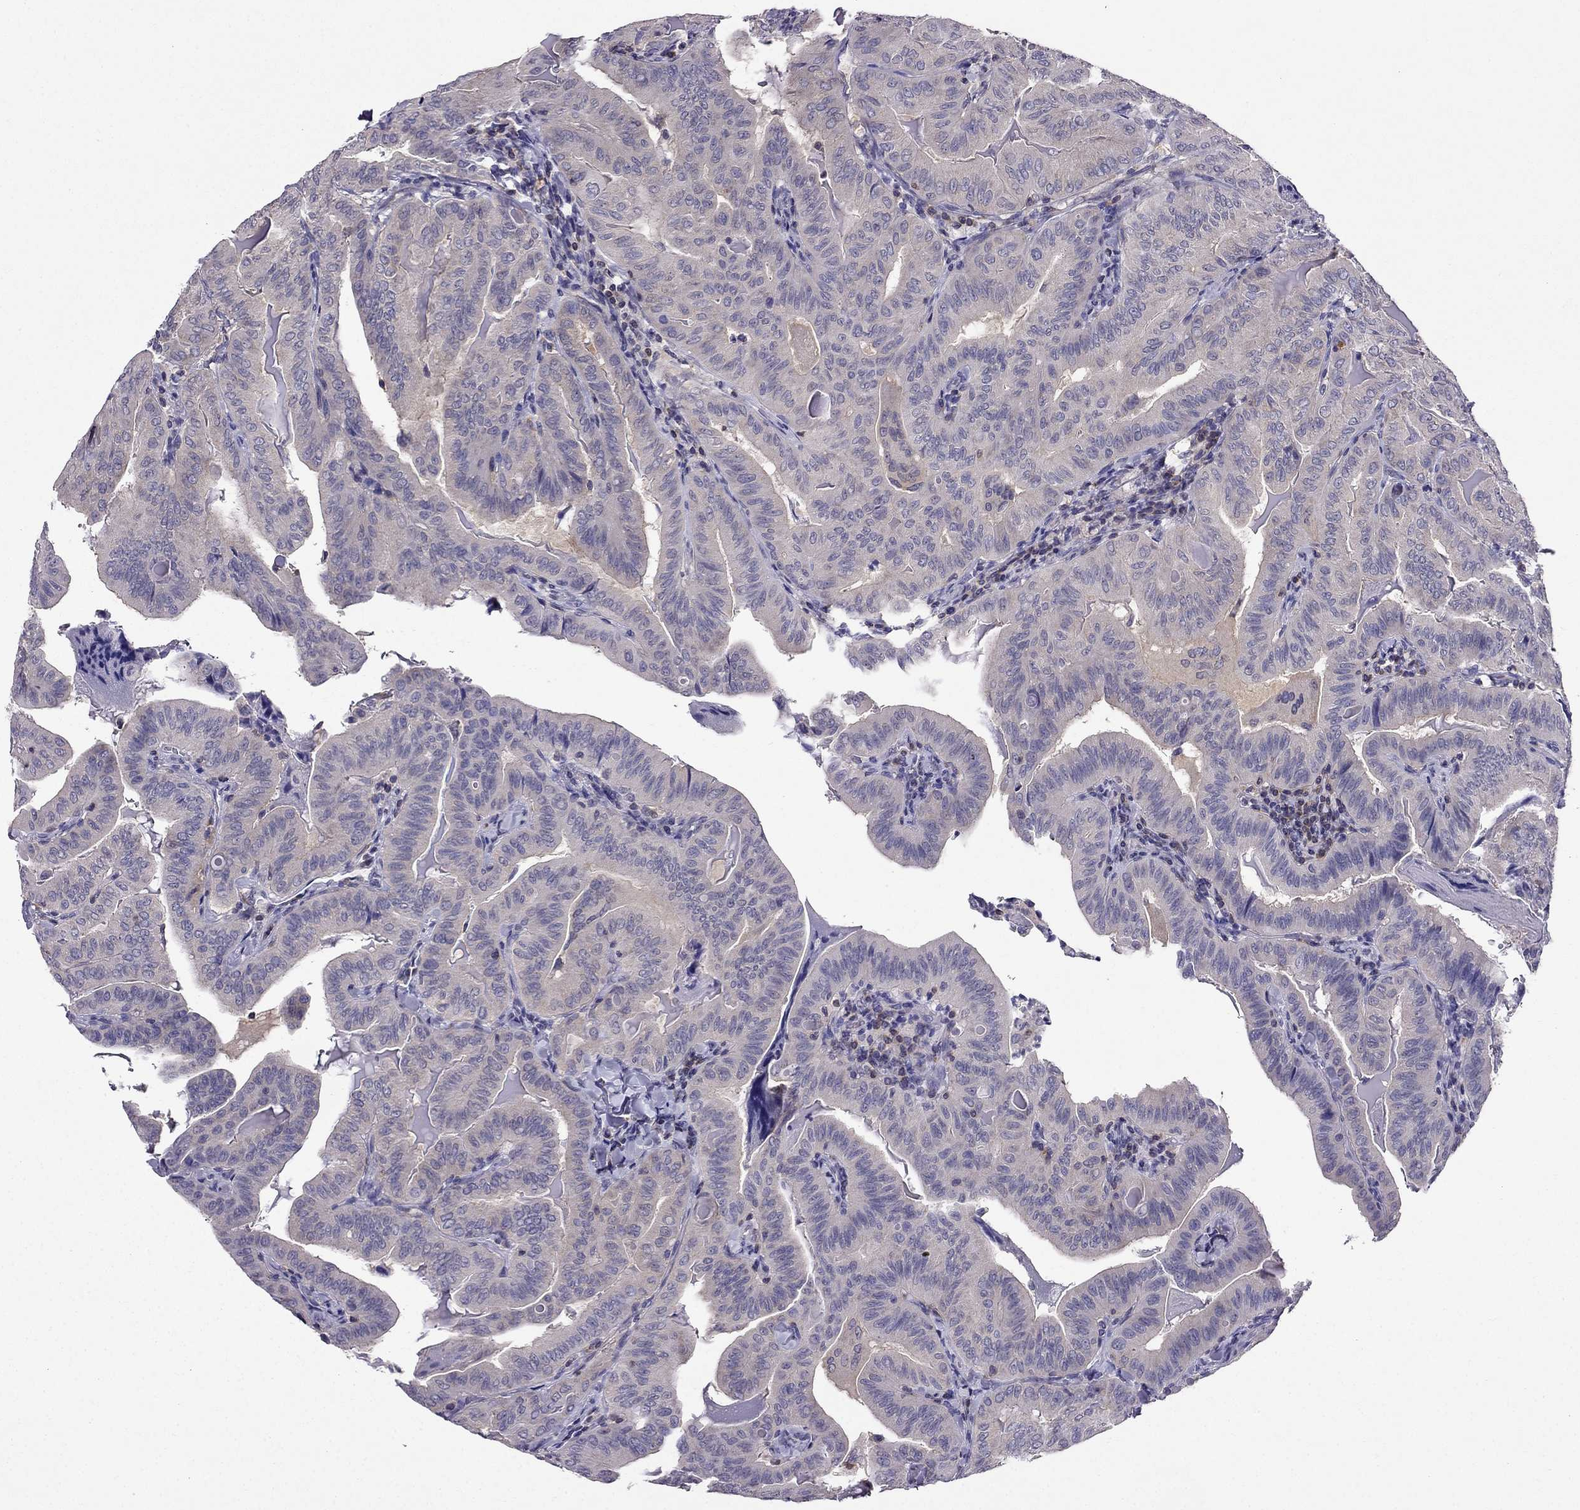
{"staining": {"intensity": "negative", "quantity": "none", "location": "none"}, "tissue": "thyroid cancer", "cell_type": "Tumor cells", "image_type": "cancer", "snomed": [{"axis": "morphology", "description": "Papillary adenocarcinoma, NOS"}, {"axis": "topography", "description": "Thyroid gland"}], "caption": "Thyroid cancer was stained to show a protein in brown. There is no significant positivity in tumor cells.", "gene": "AAK1", "patient": {"sex": "female", "age": 68}}